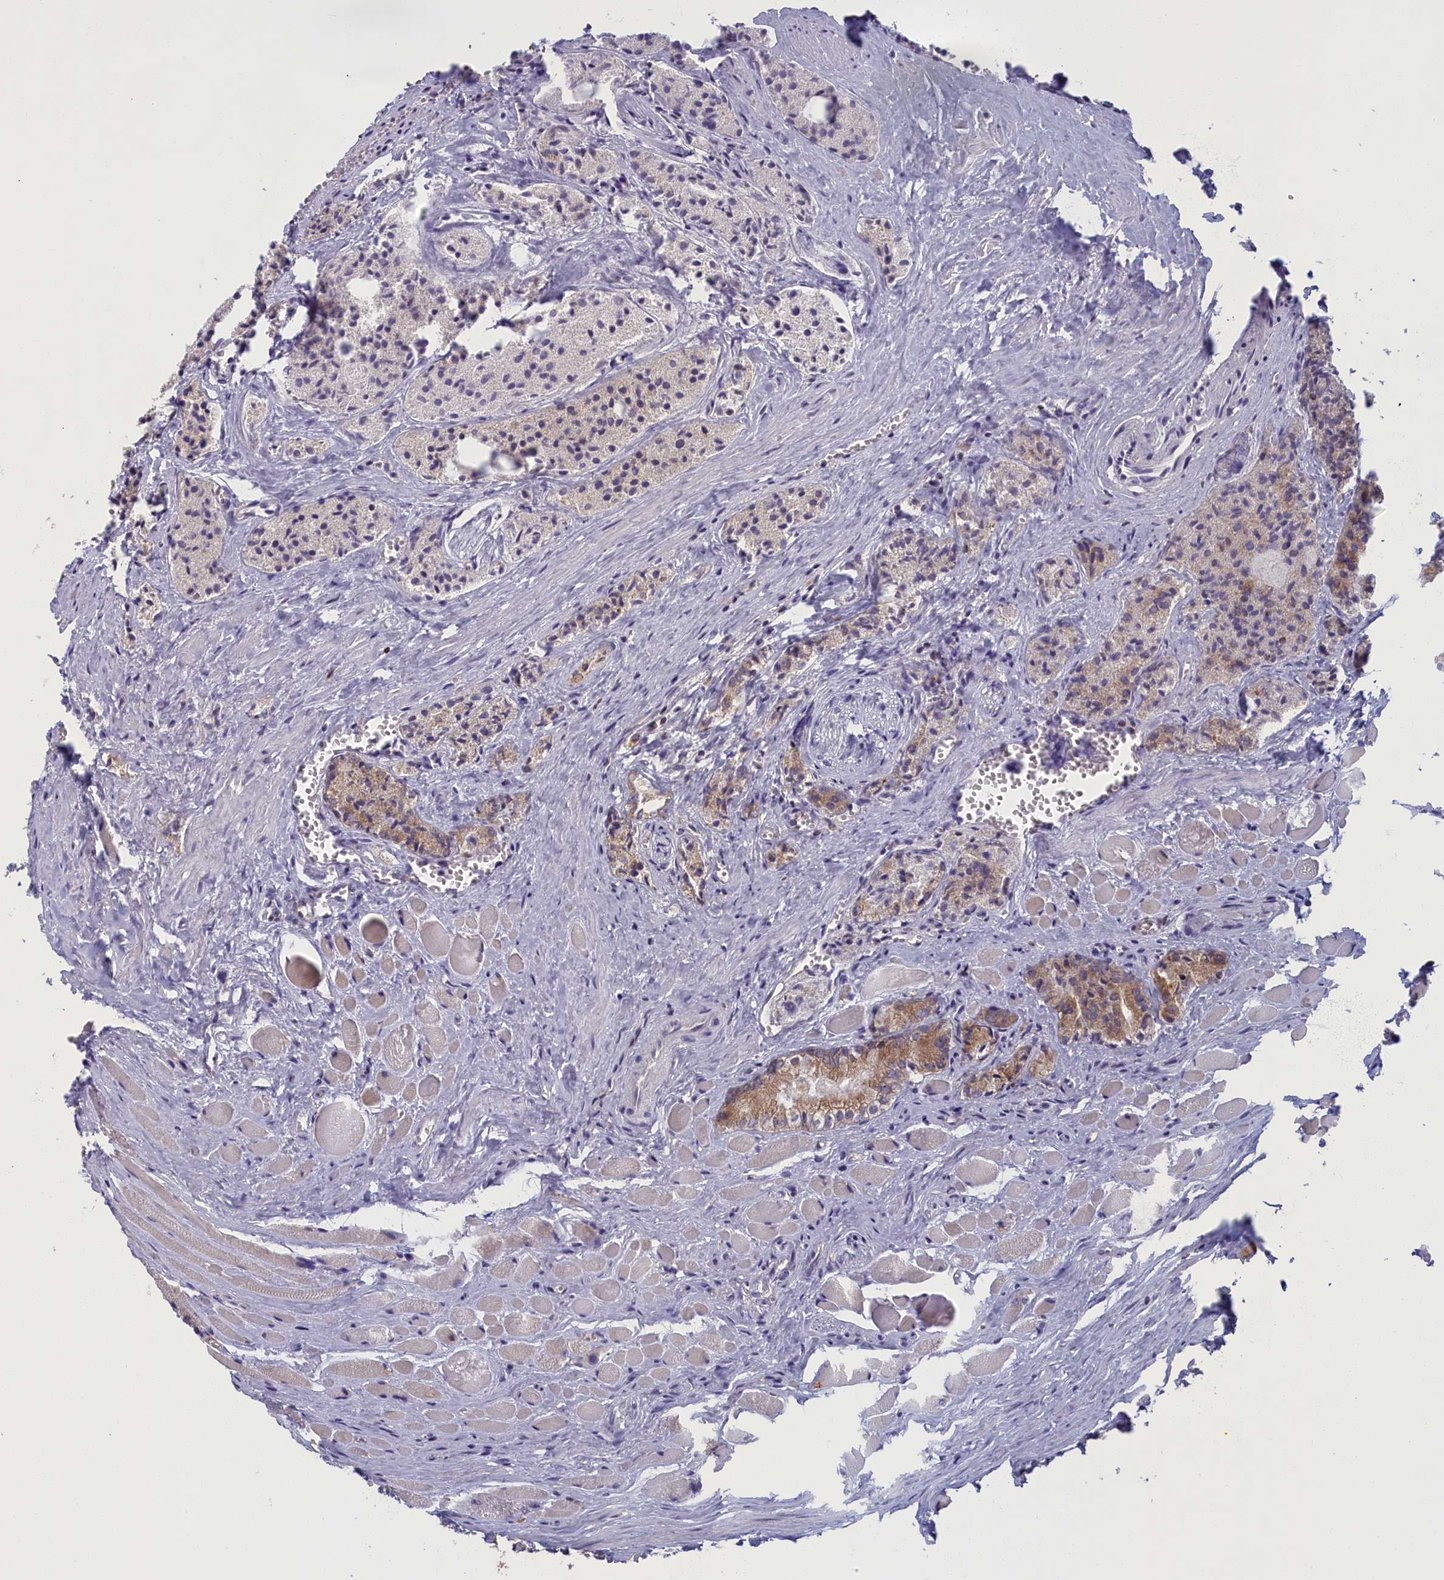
{"staining": {"intensity": "moderate", "quantity": "25%-75%", "location": "cytoplasmic/membranous"}, "tissue": "prostate cancer", "cell_type": "Tumor cells", "image_type": "cancer", "snomed": [{"axis": "morphology", "description": "Adenocarcinoma, Low grade"}, {"axis": "topography", "description": "Prostate"}], "caption": "IHC photomicrograph of prostate low-grade adenocarcinoma stained for a protein (brown), which reveals medium levels of moderate cytoplasmic/membranous staining in about 25%-75% of tumor cells.", "gene": "NOL10", "patient": {"sex": "male", "age": 60}}